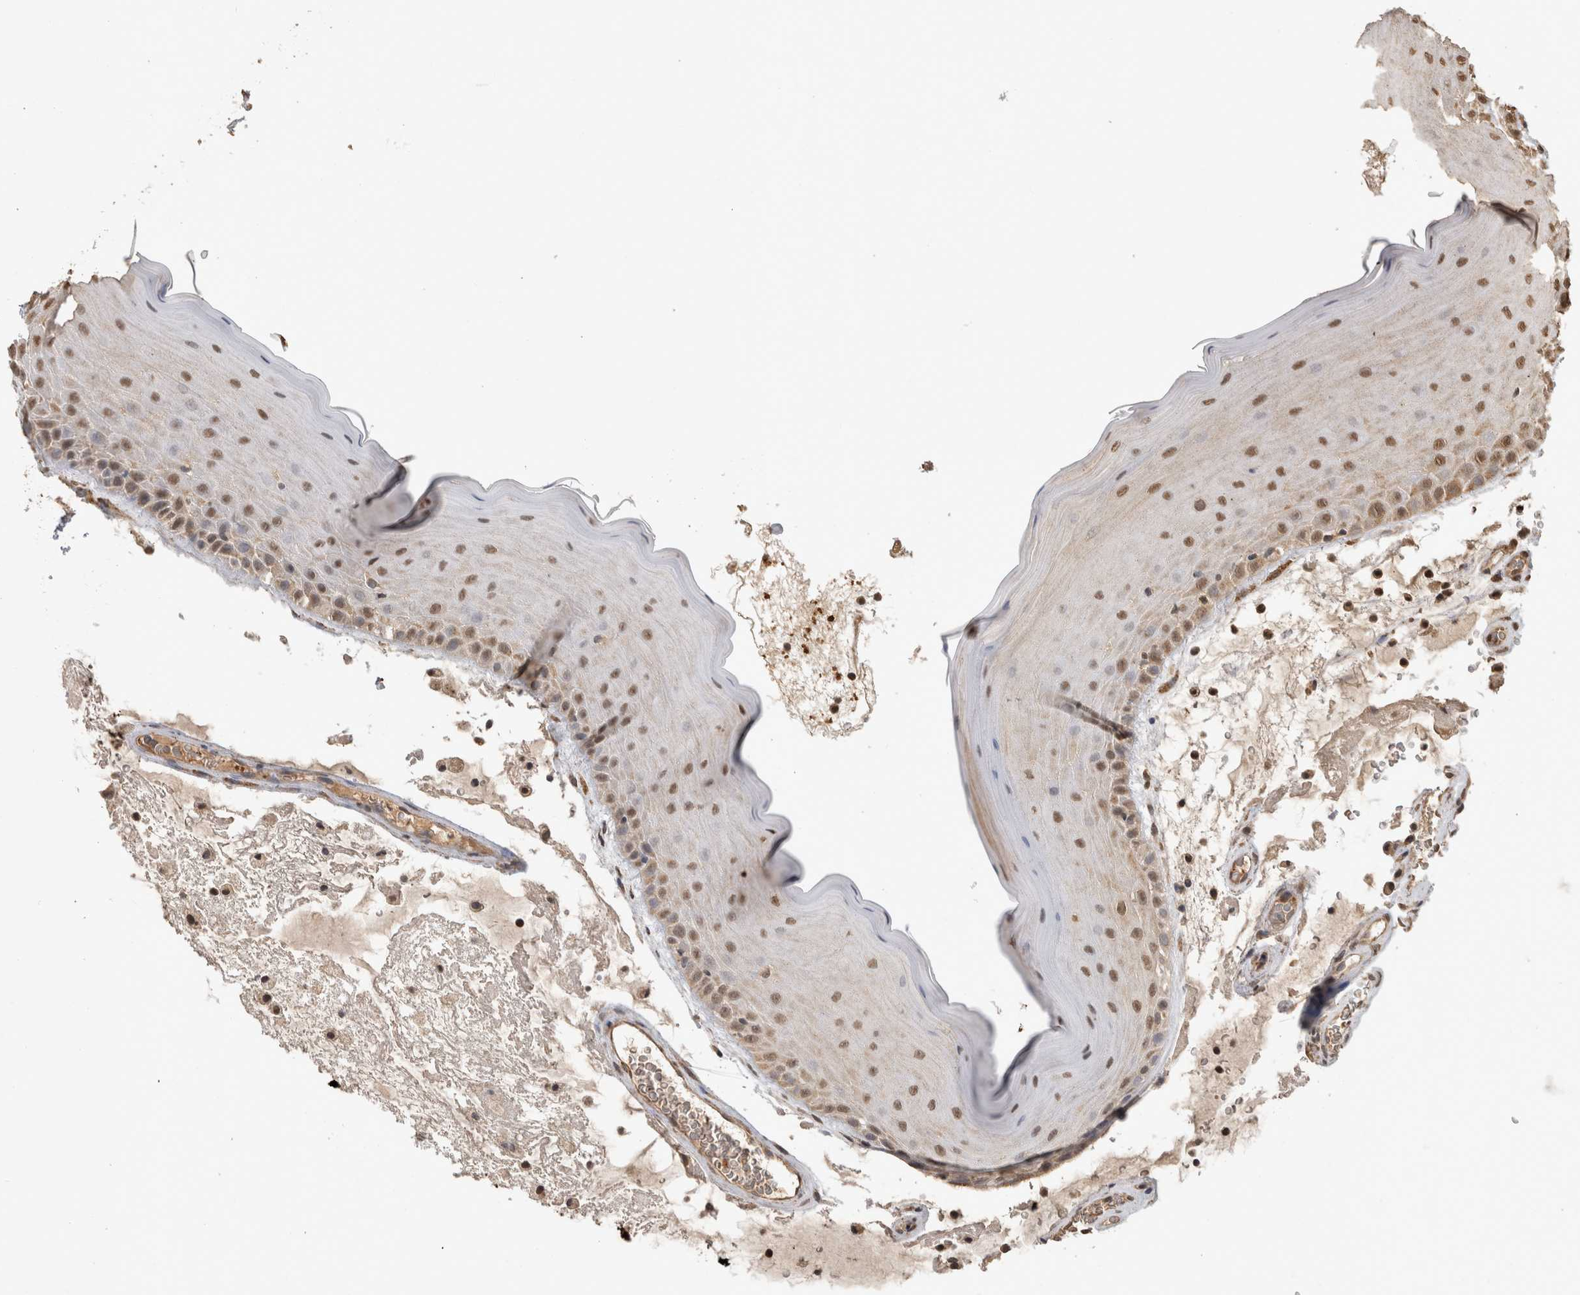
{"staining": {"intensity": "moderate", "quantity": ">75%", "location": "nuclear"}, "tissue": "oral mucosa", "cell_type": "Squamous epithelial cells", "image_type": "normal", "snomed": [{"axis": "morphology", "description": "Normal tissue, NOS"}, {"axis": "topography", "description": "Oral tissue"}], "caption": "The image exhibits immunohistochemical staining of unremarkable oral mucosa. There is moderate nuclear staining is identified in approximately >75% of squamous epithelial cells.", "gene": "PAK4", "patient": {"sex": "male", "age": 13}}